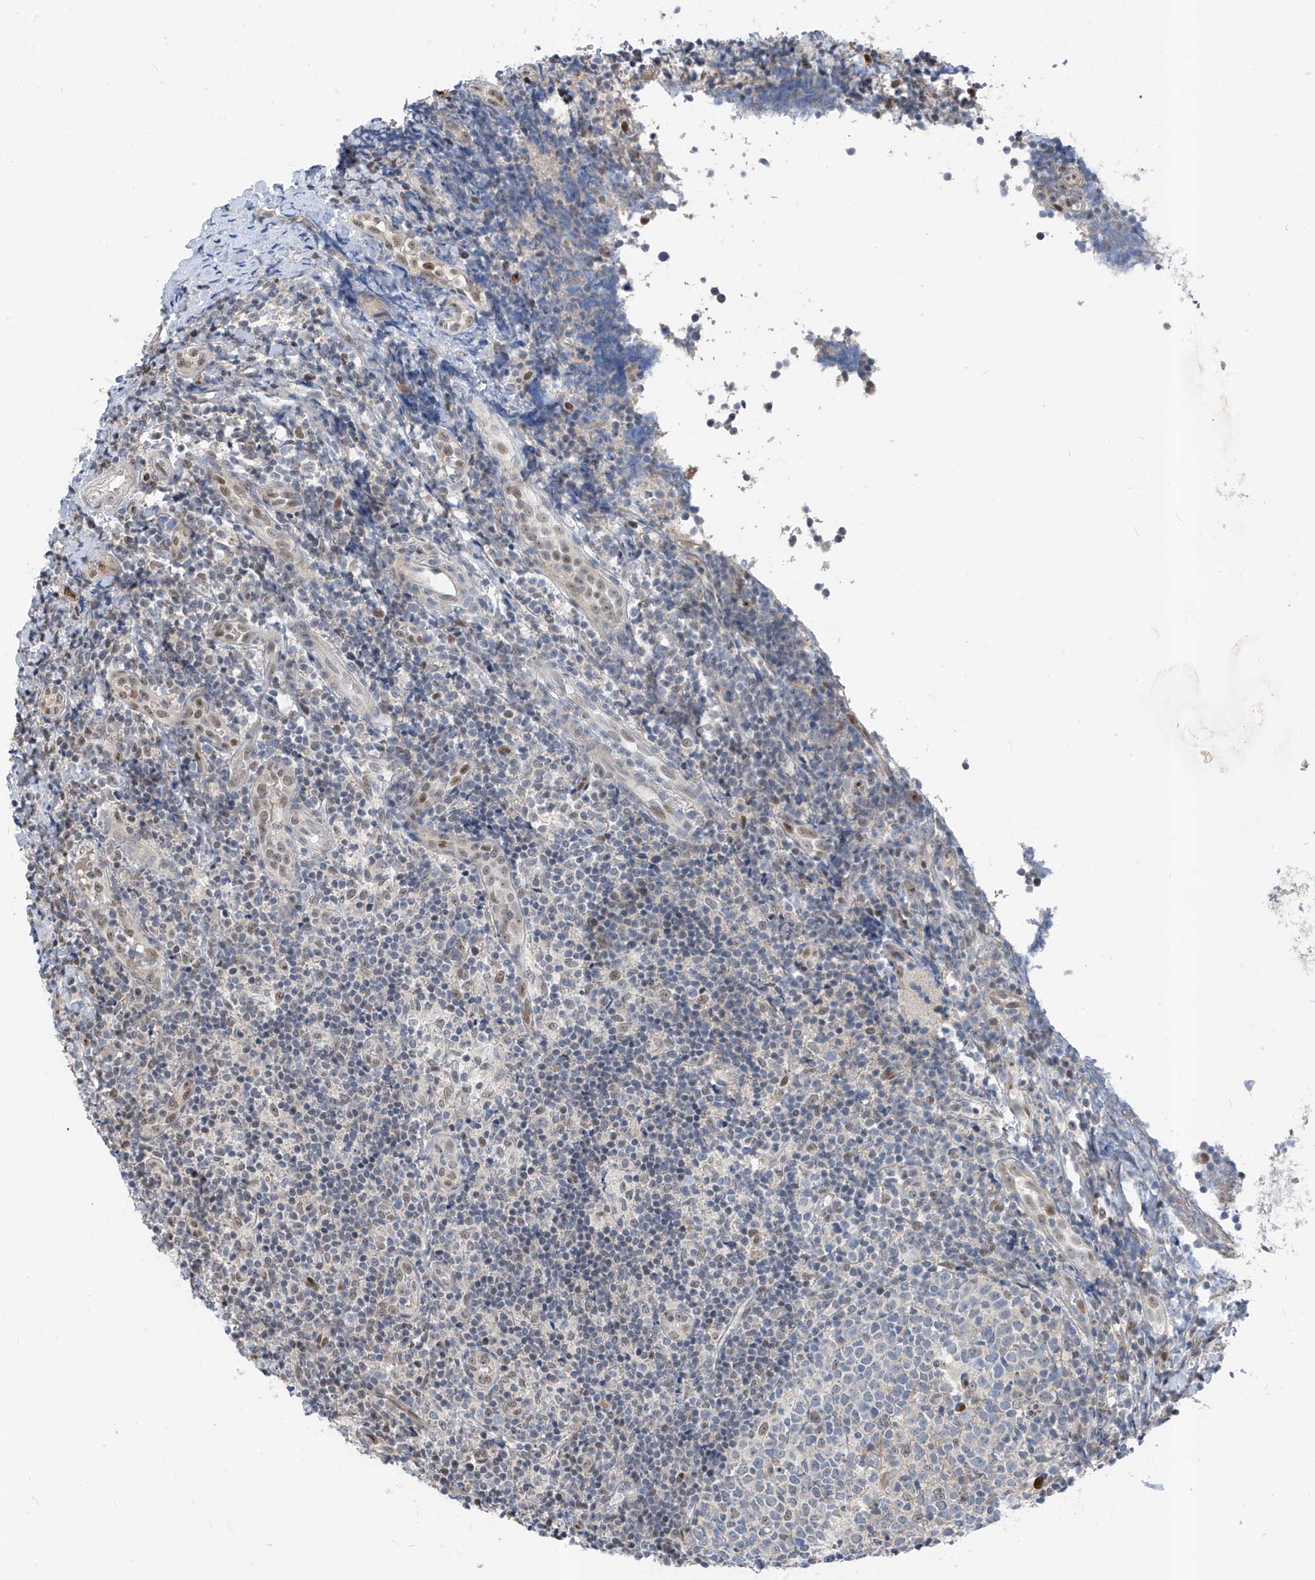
{"staining": {"intensity": "weak", "quantity": "<25%", "location": "nuclear"}, "tissue": "tonsil", "cell_type": "Germinal center cells", "image_type": "normal", "snomed": [{"axis": "morphology", "description": "Normal tissue, NOS"}, {"axis": "topography", "description": "Tonsil"}], "caption": "IHC micrograph of normal tonsil: tonsil stained with DAB reveals no significant protein staining in germinal center cells.", "gene": "RBP7", "patient": {"sex": "female", "age": 19}}